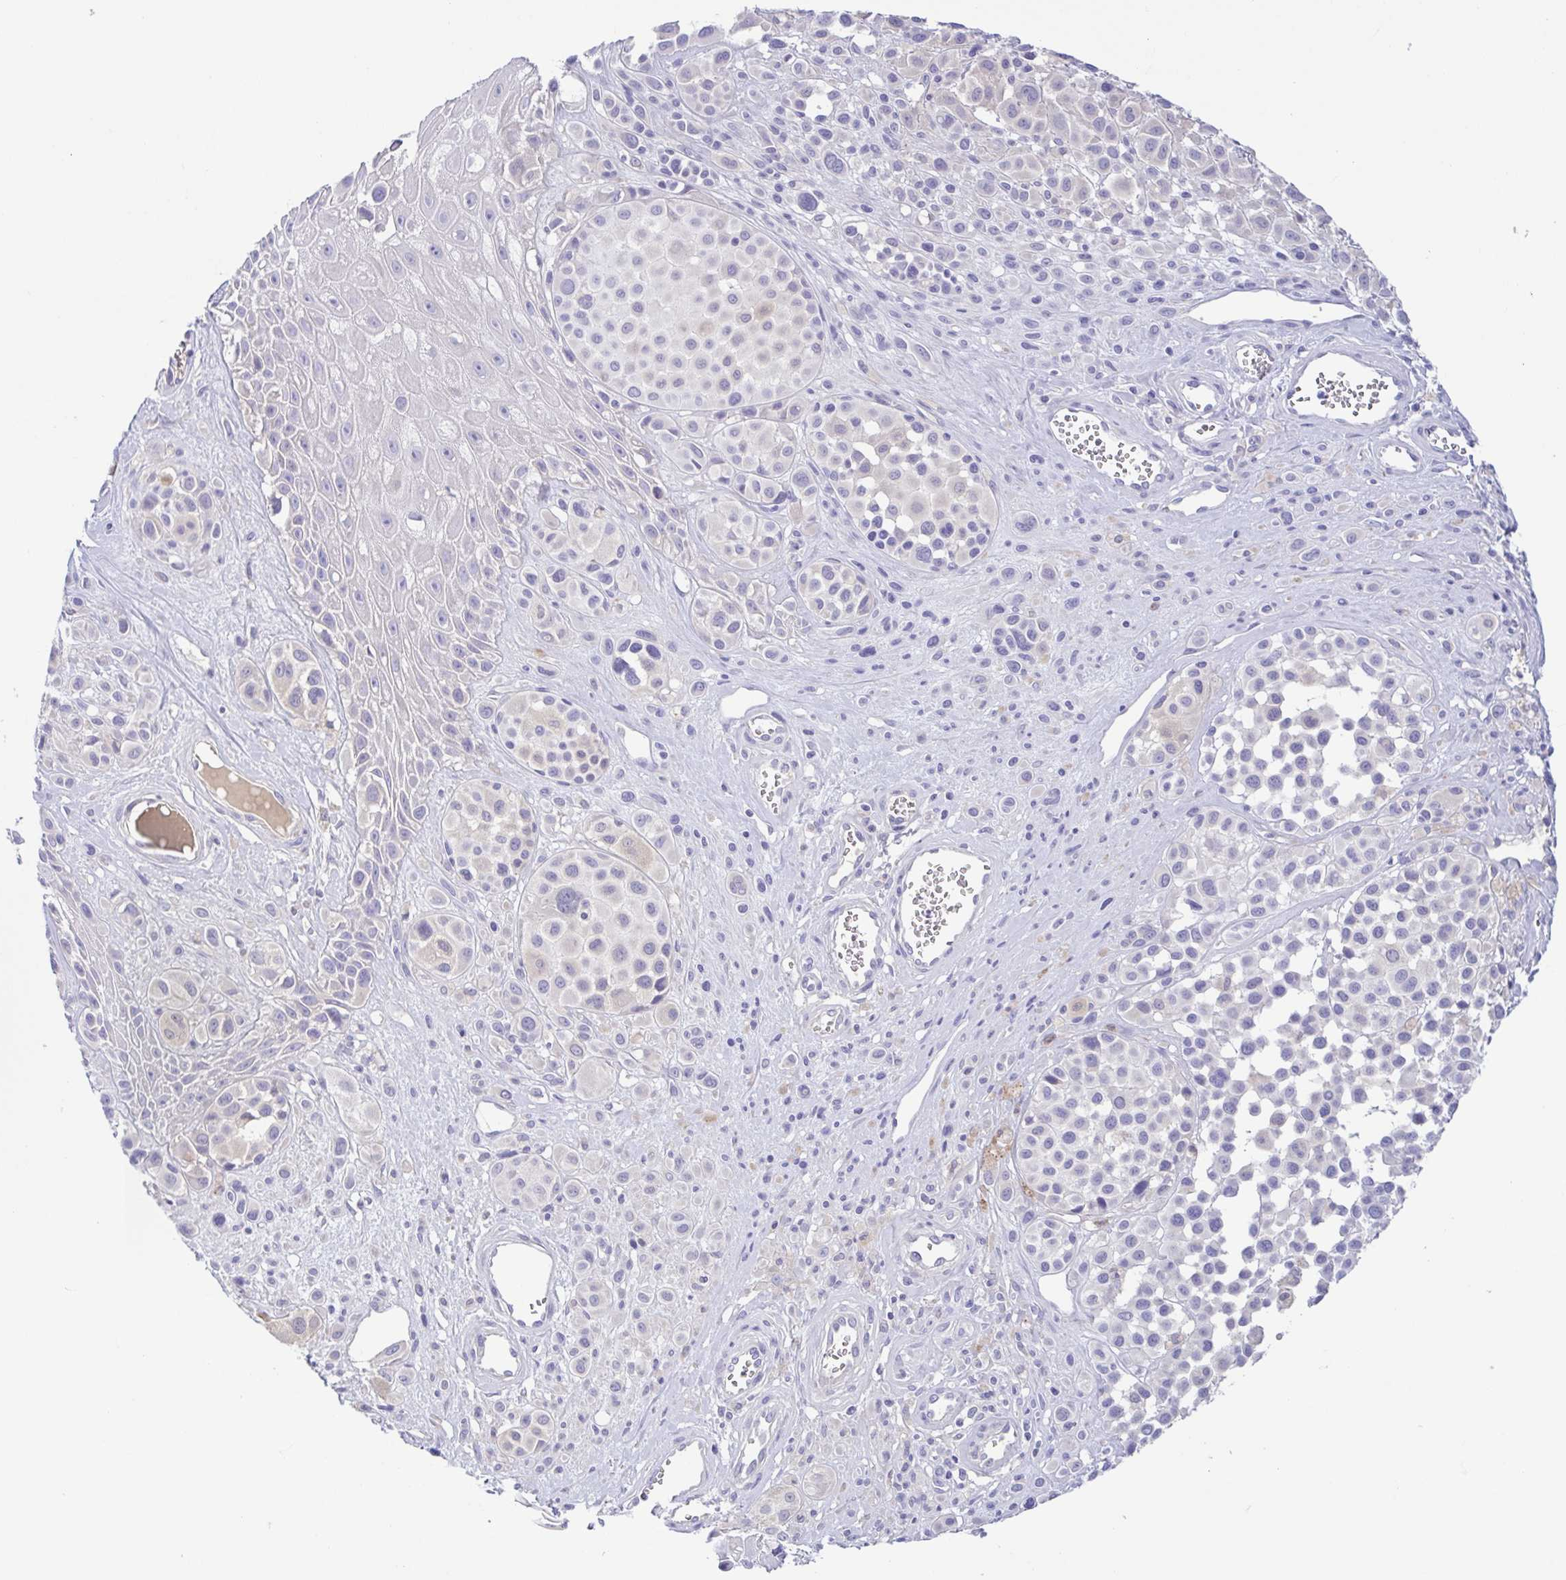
{"staining": {"intensity": "negative", "quantity": "none", "location": "none"}, "tissue": "melanoma", "cell_type": "Tumor cells", "image_type": "cancer", "snomed": [{"axis": "morphology", "description": "Malignant melanoma, NOS"}, {"axis": "topography", "description": "Skin"}], "caption": "DAB immunohistochemical staining of malignant melanoma demonstrates no significant expression in tumor cells. (DAB (3,3'-diaminobenzidine) immunohistochemistry, high magnification).", "gene": "A1BG", "patient": {"sex": "male", "age": 77}}